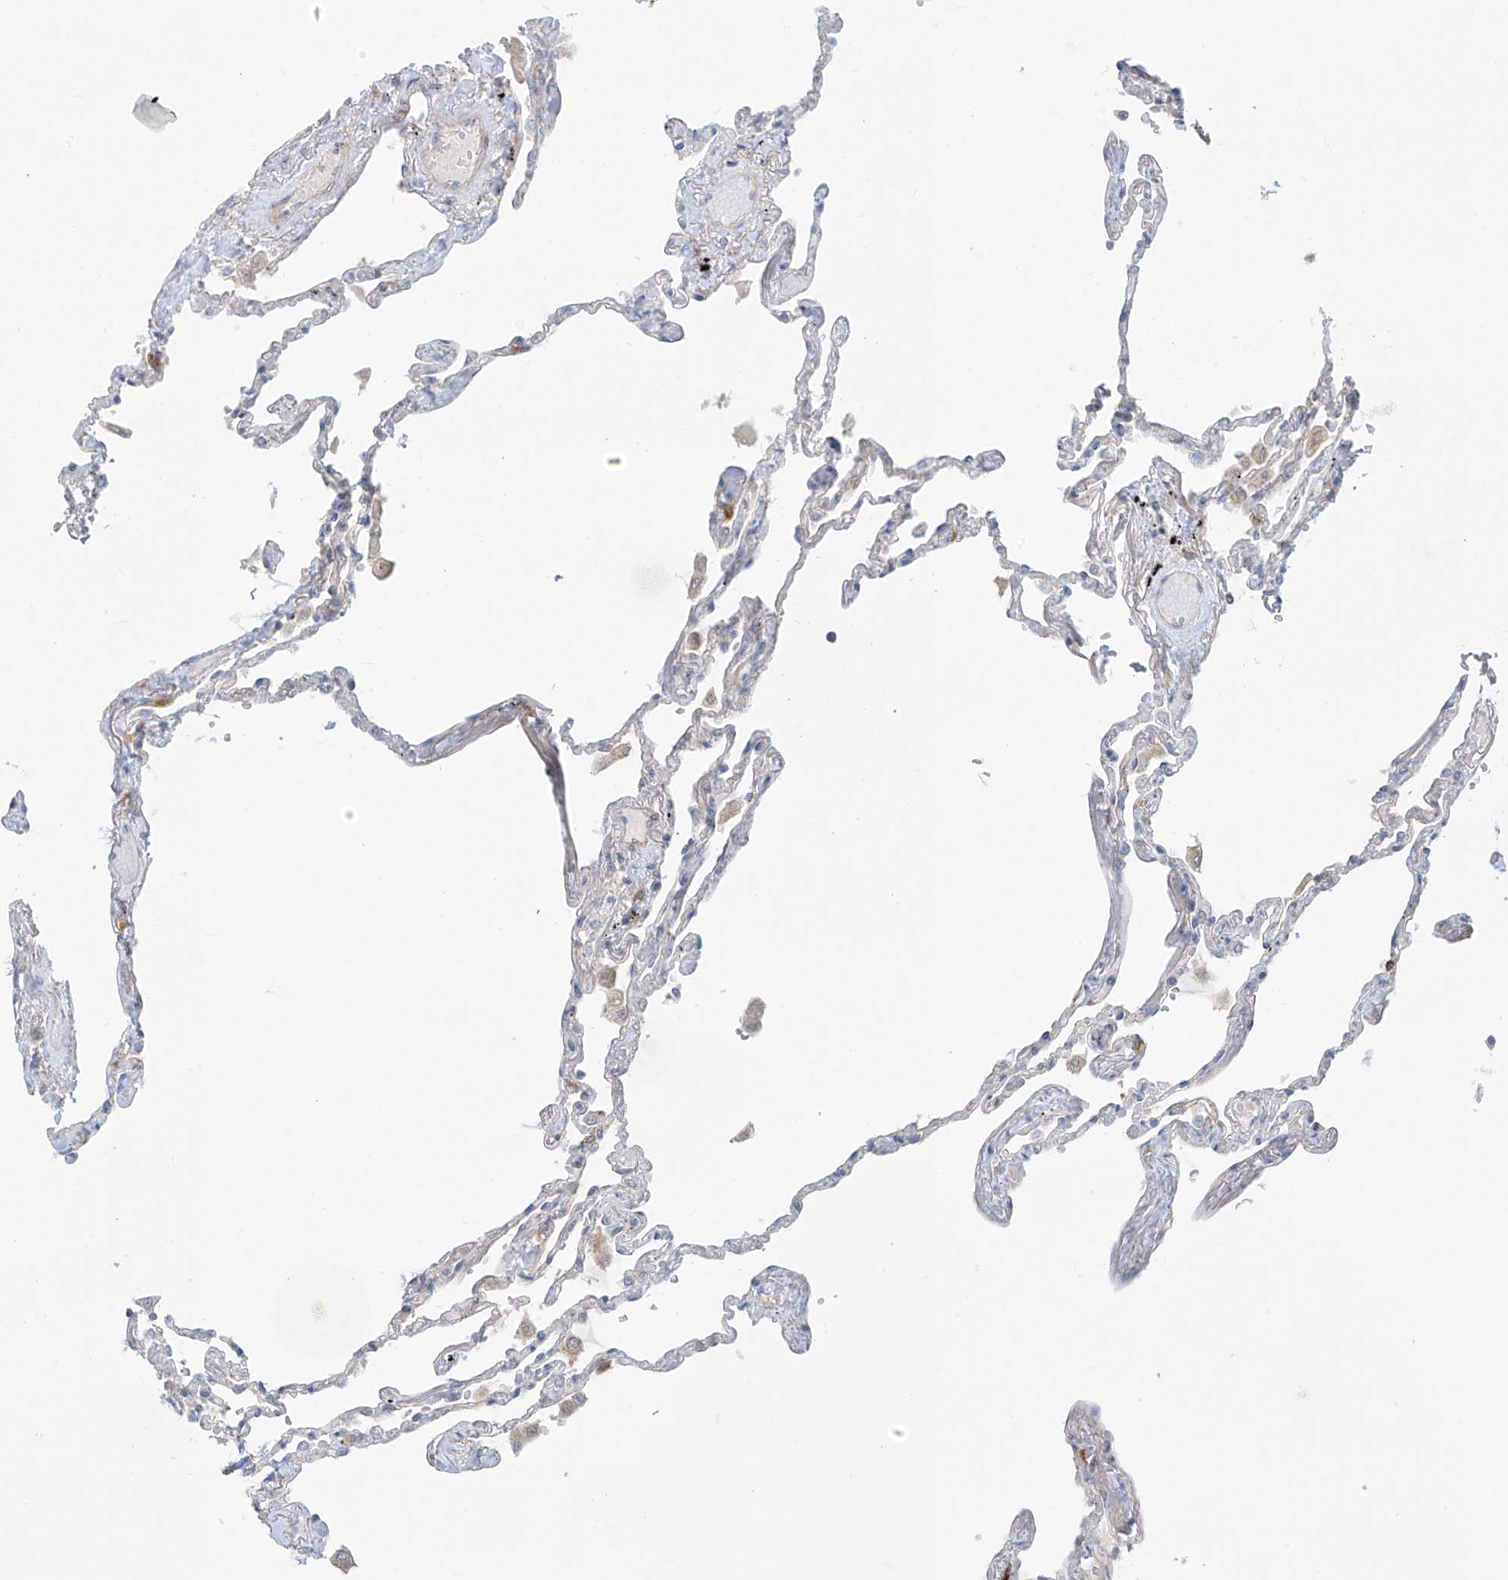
{"staining": {"intensity": "negative", "quantity": "none", "location": "none"}, "tissue": "lung", "cell_type": "Alveolar cells", "image_type": "normal", "snomed": [{"axis": "morphology", "description": "Normal tissue, NOS"}, {"axis": "topography", "description": "Lung"}], "caption": "A high-resolution photomicrograph shows IHC staining of unremarkable lung, which shows no significant expression in alveolar cells. The staining is performed using DAB brown chromogen with nuclei counter-stained in using hematoxylin.", "gene": "HS6ST2", "patient": {"sex": "female", "age": 67}}